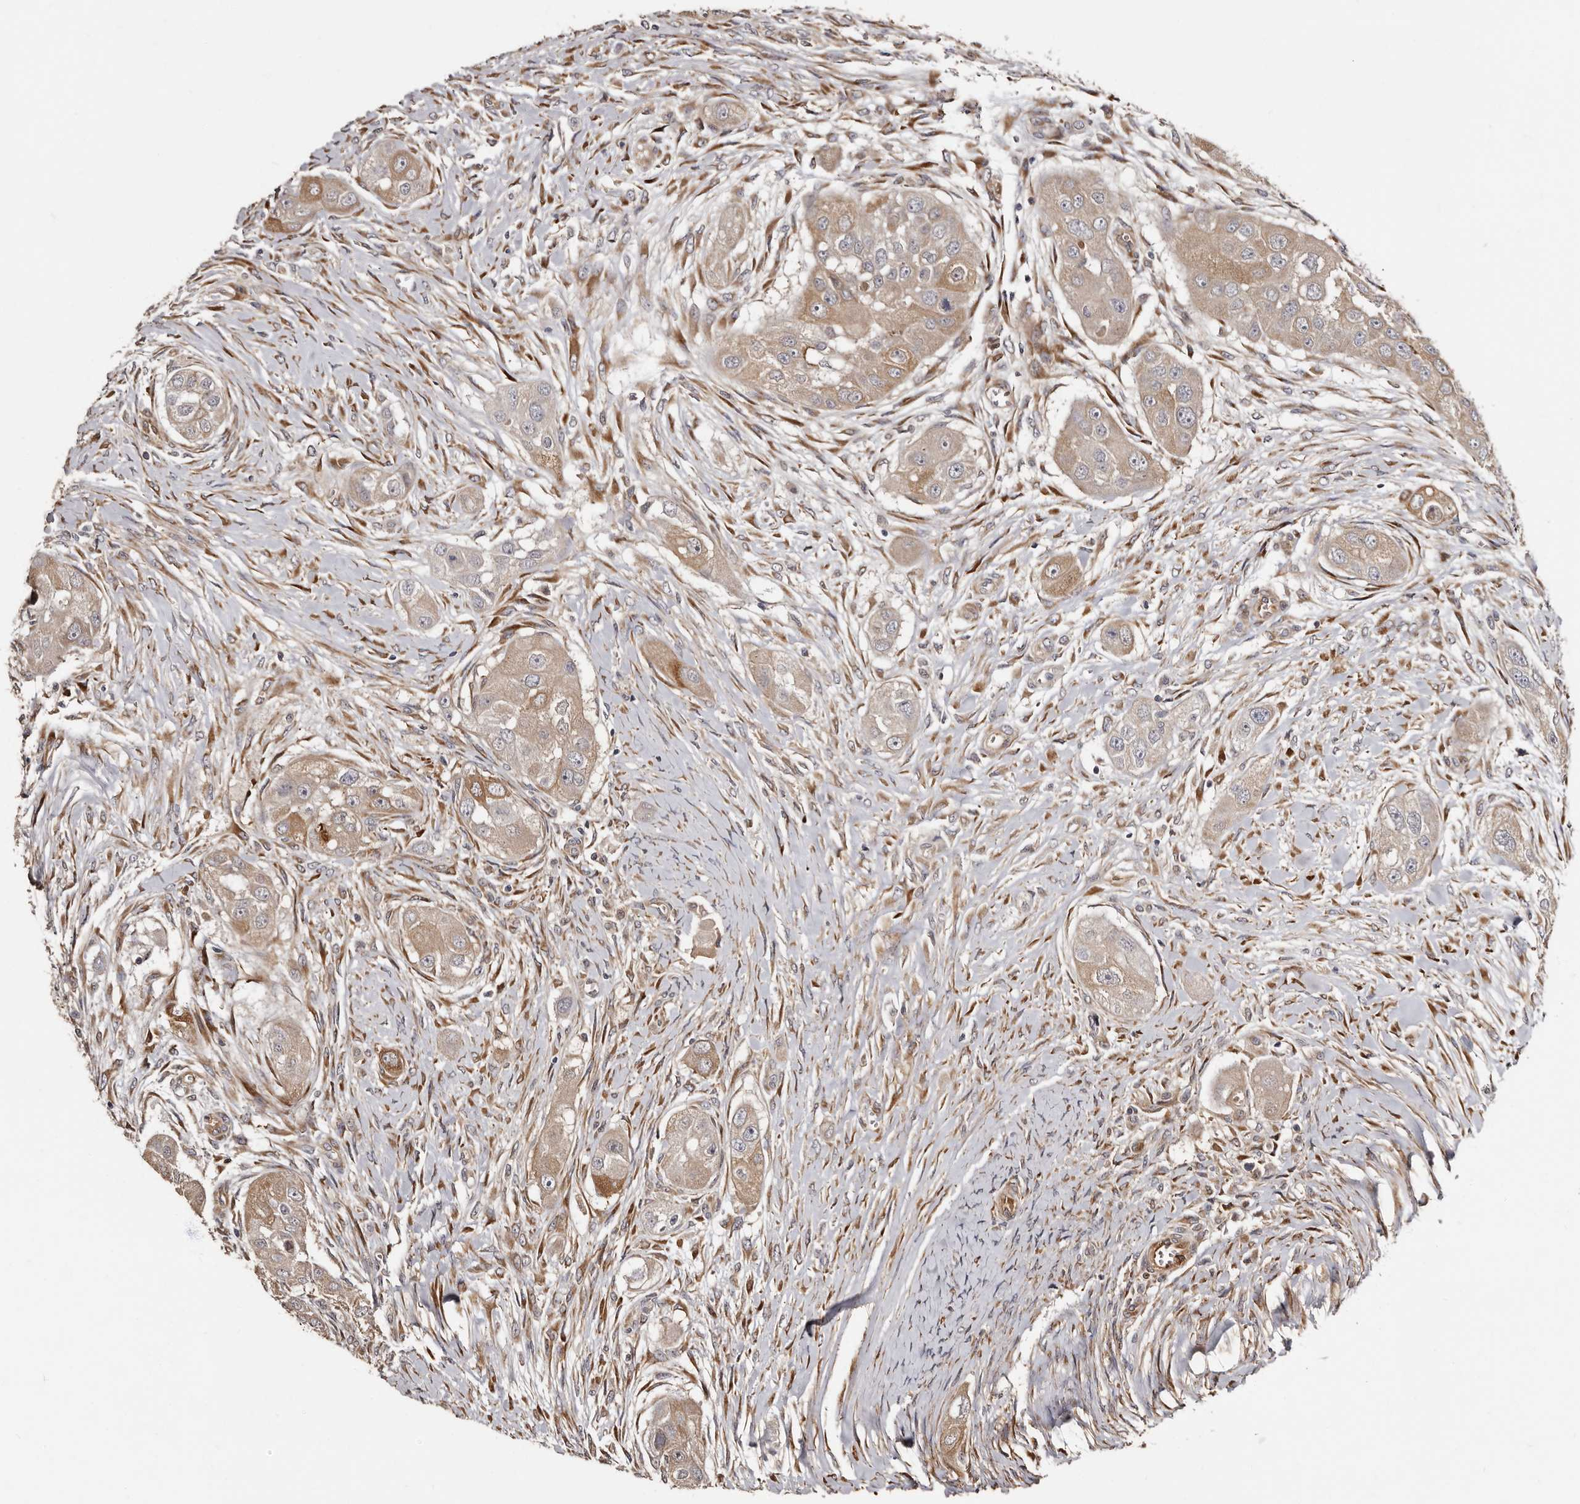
{"staining": {"intensity": "moderate", "quantity": "<25%", "location": "cytoplasmic/membranous"}, "tissue": "head and neck cancer", "cell_type": "Tumor cells", "image_type": "cancer", "snomed": [{"axis": "morphology", "description": "Normal tissue, NOS"}, {"axis": "morphology", "description": "Squamous cell carcinoma, NOS"}, {"axis": "topography", "description": "Skeletal muscle"}, {"axis": "topography", "description": "Head-Neck"}], "caption": "Human head and neck cancer stained with a protein marker exhibits moderate staining in tumor cells.", "gene": "TBC1D22B", "patient": {"sex": "male", "age": 51}}